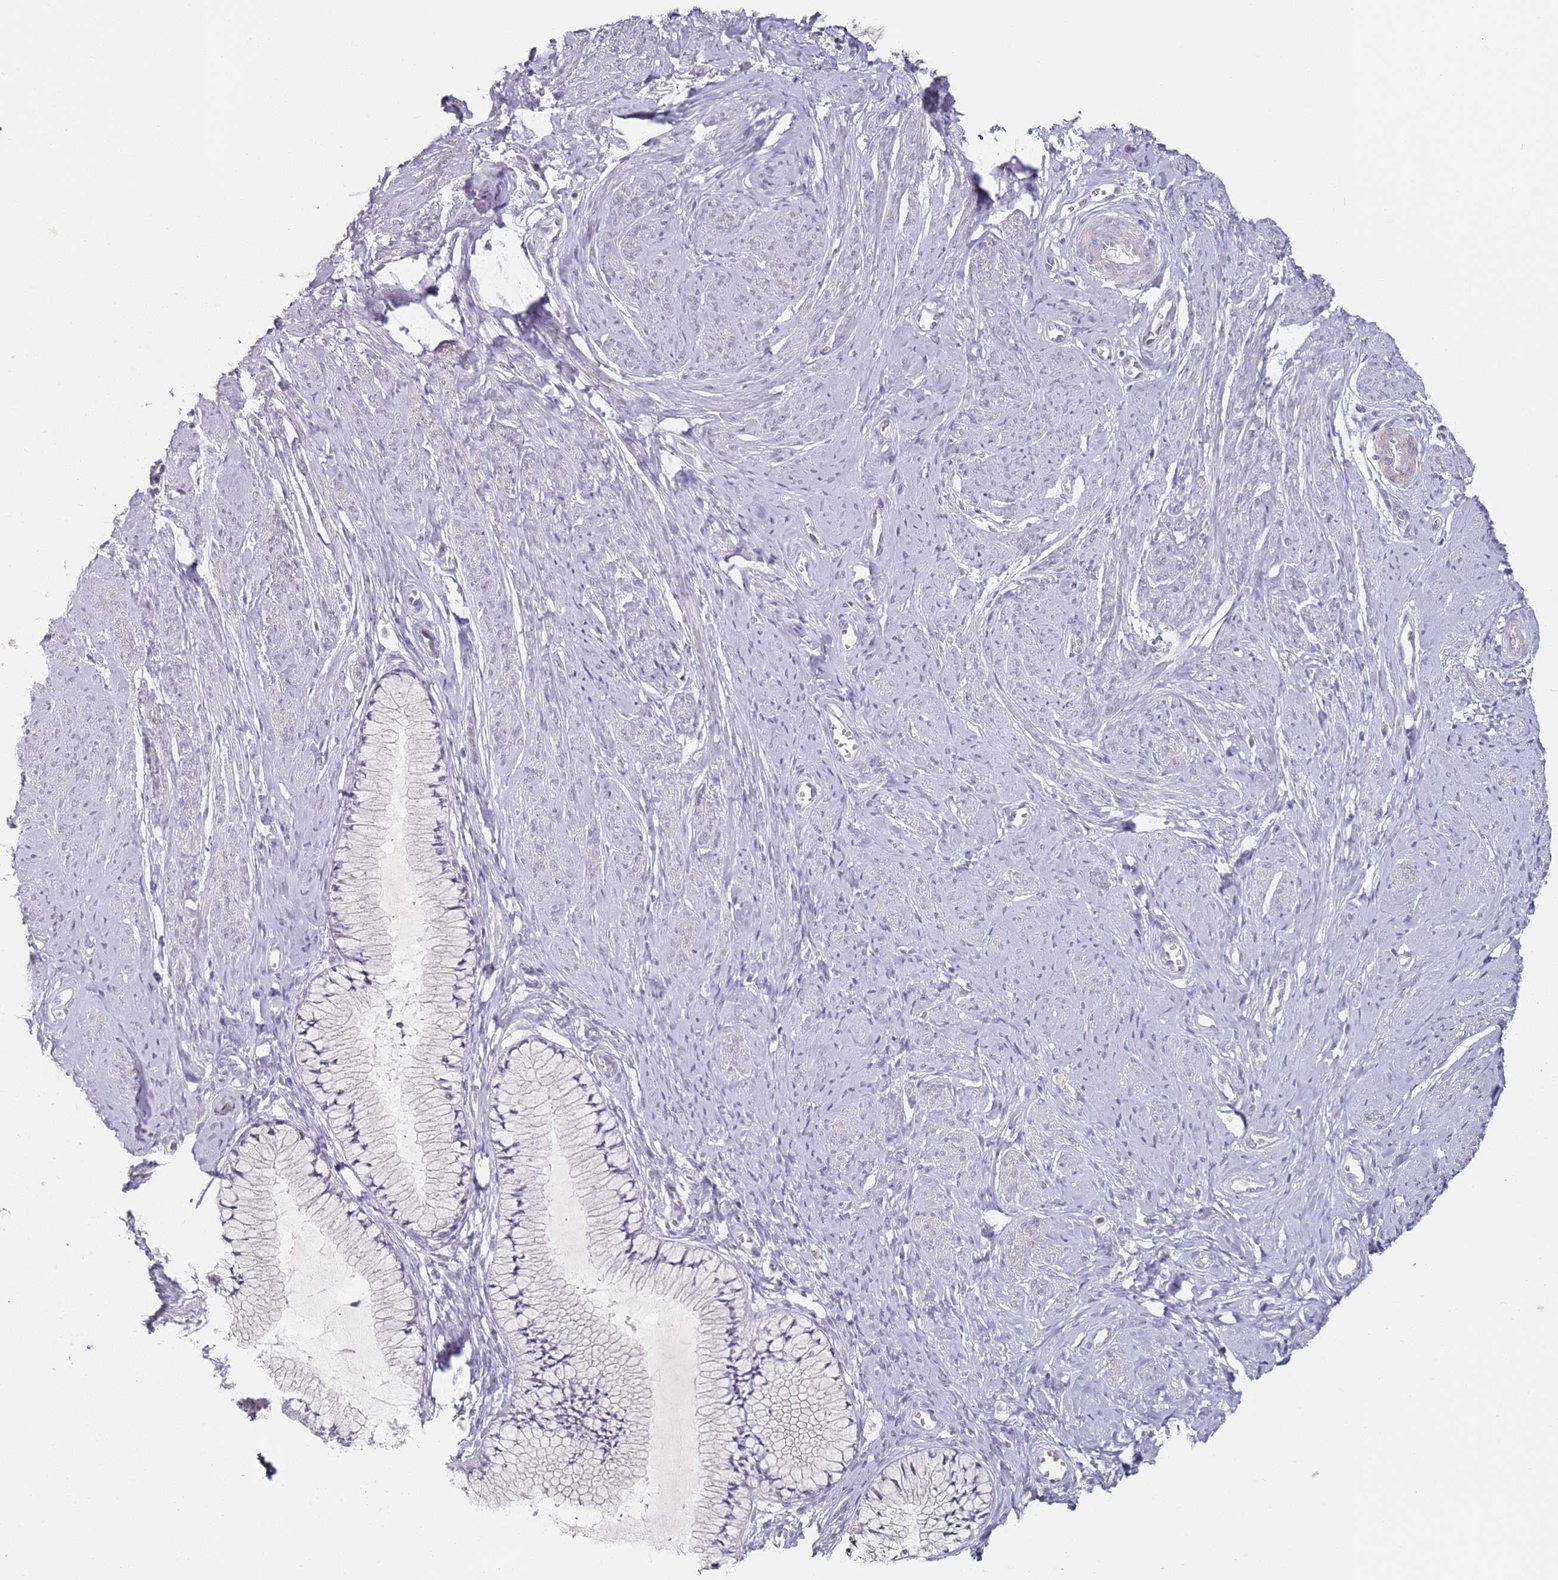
{"staining": {"intensity": "negative", "quantity": "none", "location": "none"}, "tissue": "cervix", "cell_type": "Glandular cells", "image_type": "normal", "snomed": [{"axis": "morphology", "description": "Normal tissue, NOS"}, {"axis": "topography", "description": "Cervix"}], "caption": "This is an immunohistochemistry micrograph of unremarkable human cervix. There is no staining in glandular cells.", "gene": "DNAH11", "patient": {"sex": "female", "age": 42}}